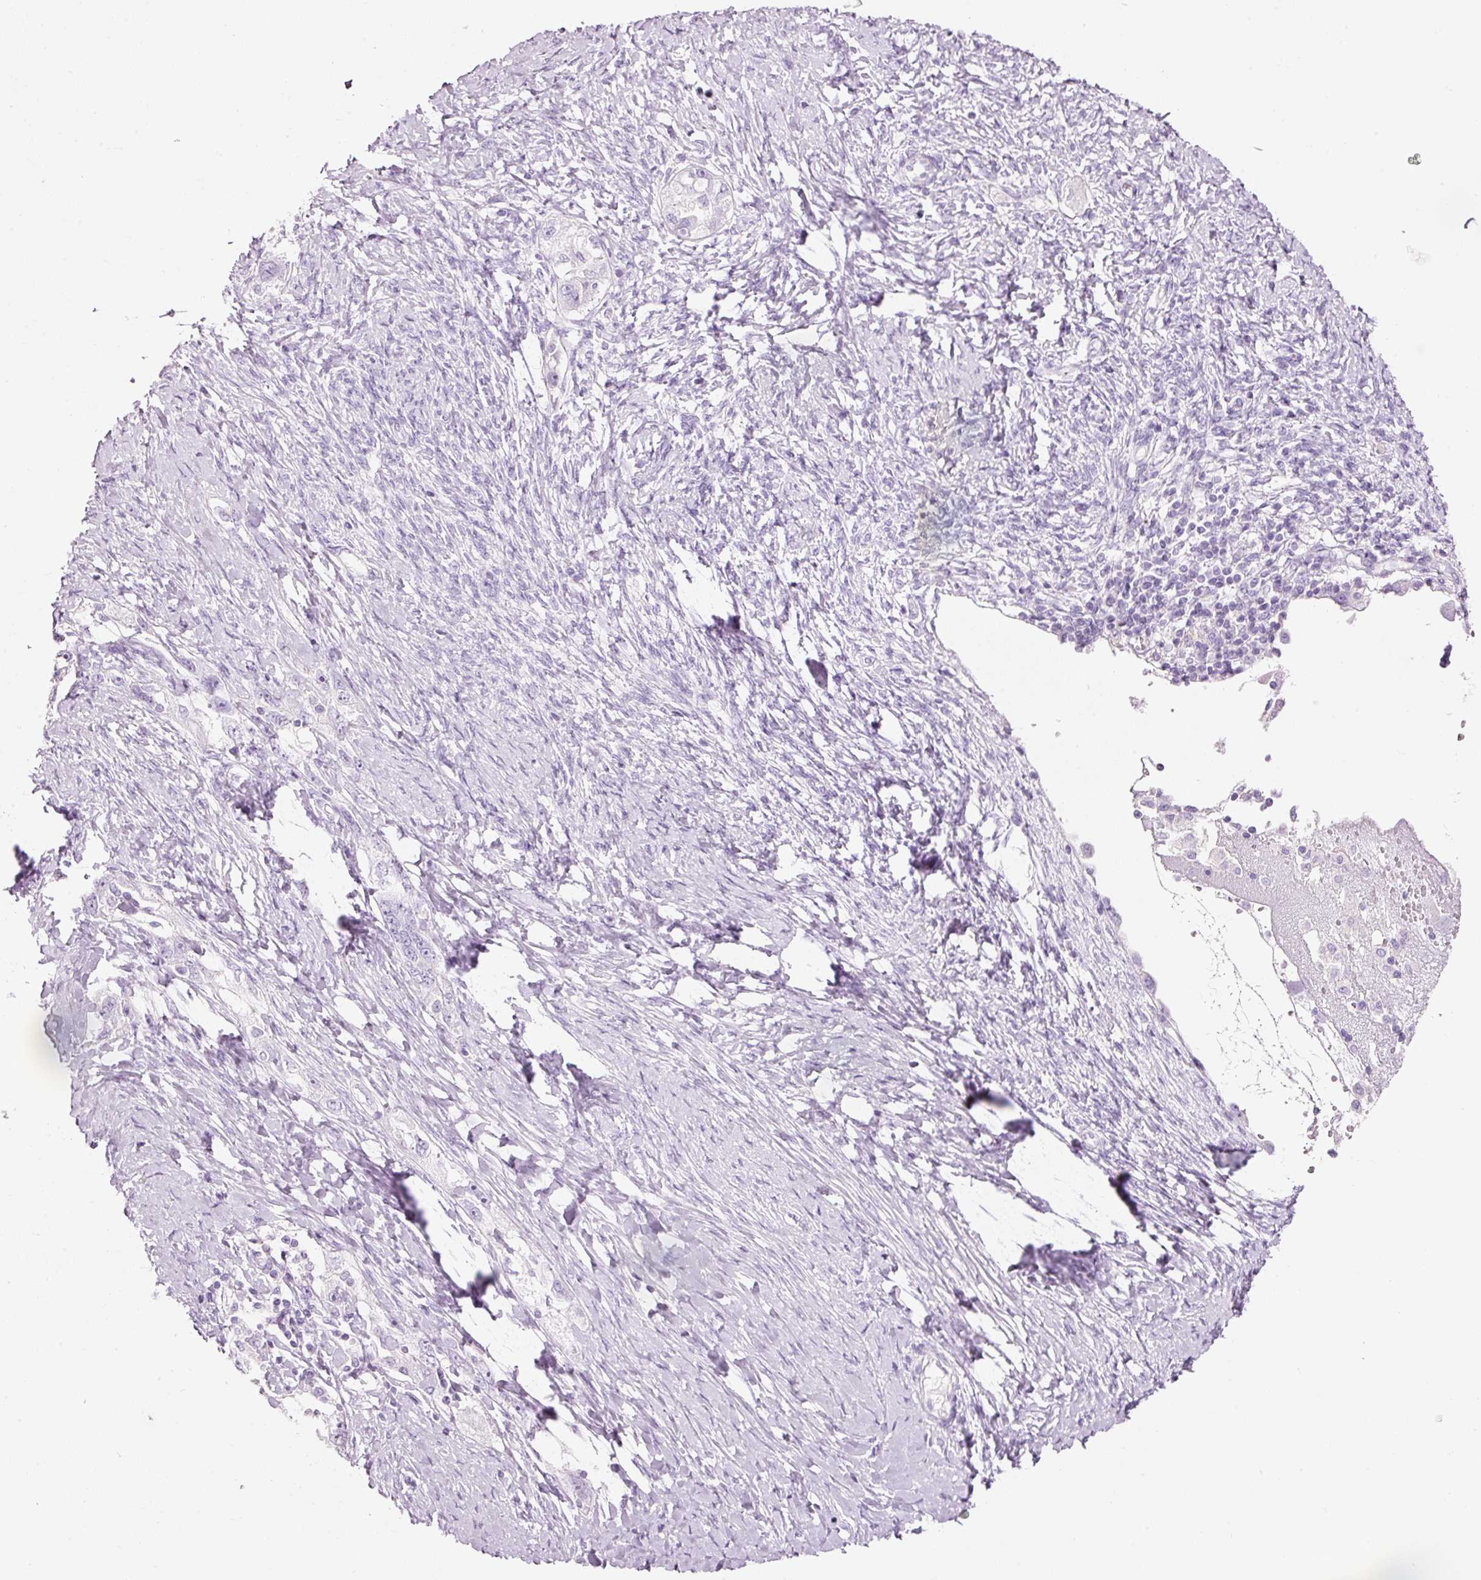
{"staining": {"intensity": "negative", "quantity": "none", "location": "none"}, "tissue": "ovarian cancer", "cell_type": "Tumor cells", "image_type": "cancer", "snomed": [{"axis": "morphology", "description": "Carcinoma, NOS"}, {"axis": "morphology", "description": "Cystadenocarcinoma, serous, NOS"}, {"axis": "topography", "description": "Ovary"}], "caption": "The histopathology image shows no staining of tumor cells in ovarian cancer (serous cystadenocarcinoma). (Brightfield microscopy of DAB (3,3'-diaminobenzidine) immunohistochemistry (IHC) at high magnification).", "gene": "CMA1", "patient": {"sex": "female", "age": 69}}